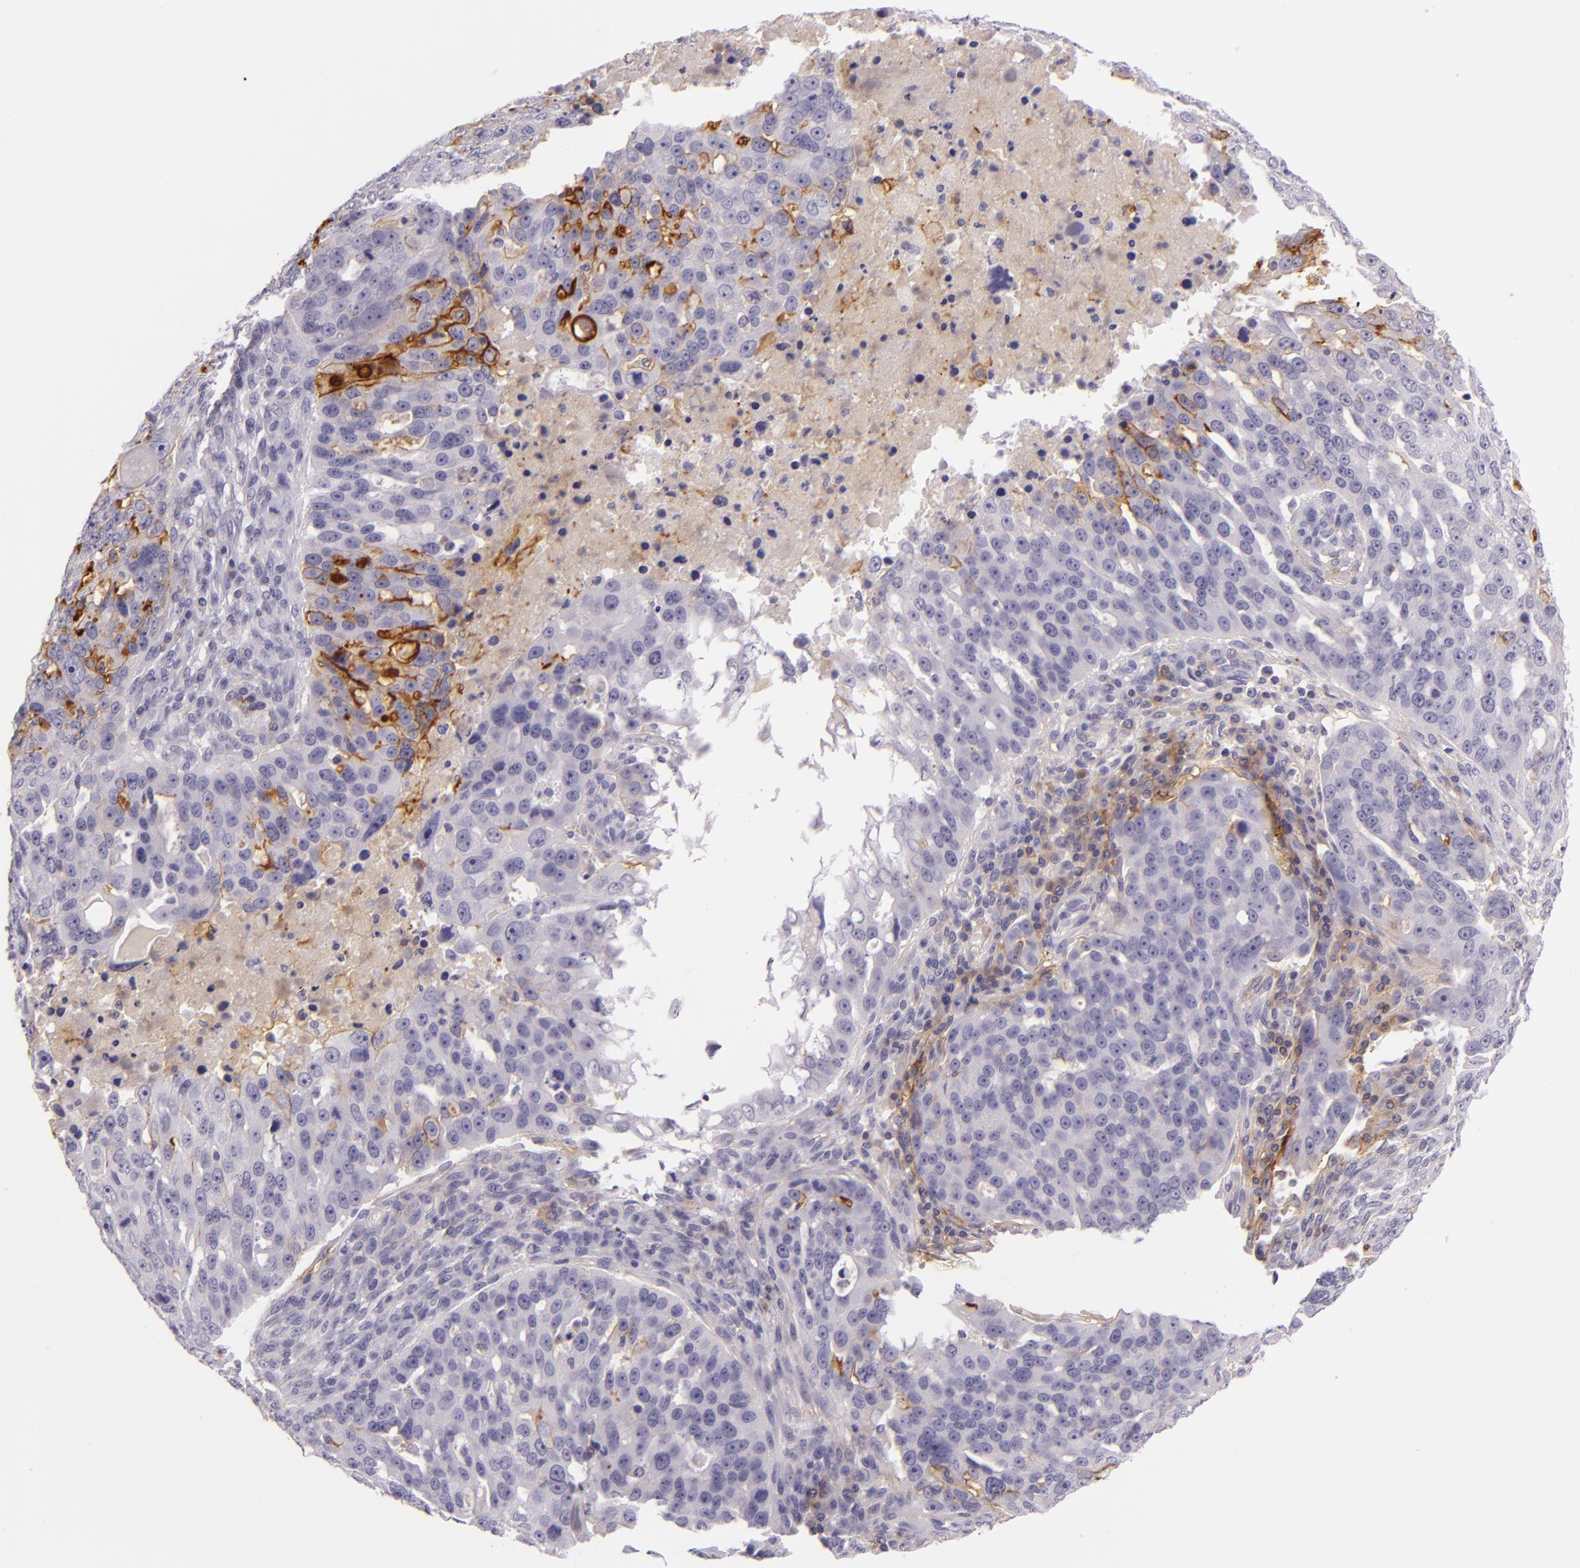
{"staining": {"intensity": "moderate", "quantity": "<25%", "location": "cytoplasmic/membranous"}, "tissue": "ovarian cancer", "cell_type": "Tumor cells", "image_type": "cancer", "snomed": [{"axis": "morphology", "description": "Carcinoma, endometroid"}, {"axis": "topography", "description": "Ovary"}], "caption": "Immunohistochemical staining of ovarian cancer (endometroid carcinoma) exhibits low levels of moderate cytoplasmic/membranous positivity in about <25% of tumor cells.", "gene": "ICAM1", "patient": {"sex": "female", "age": 75}}